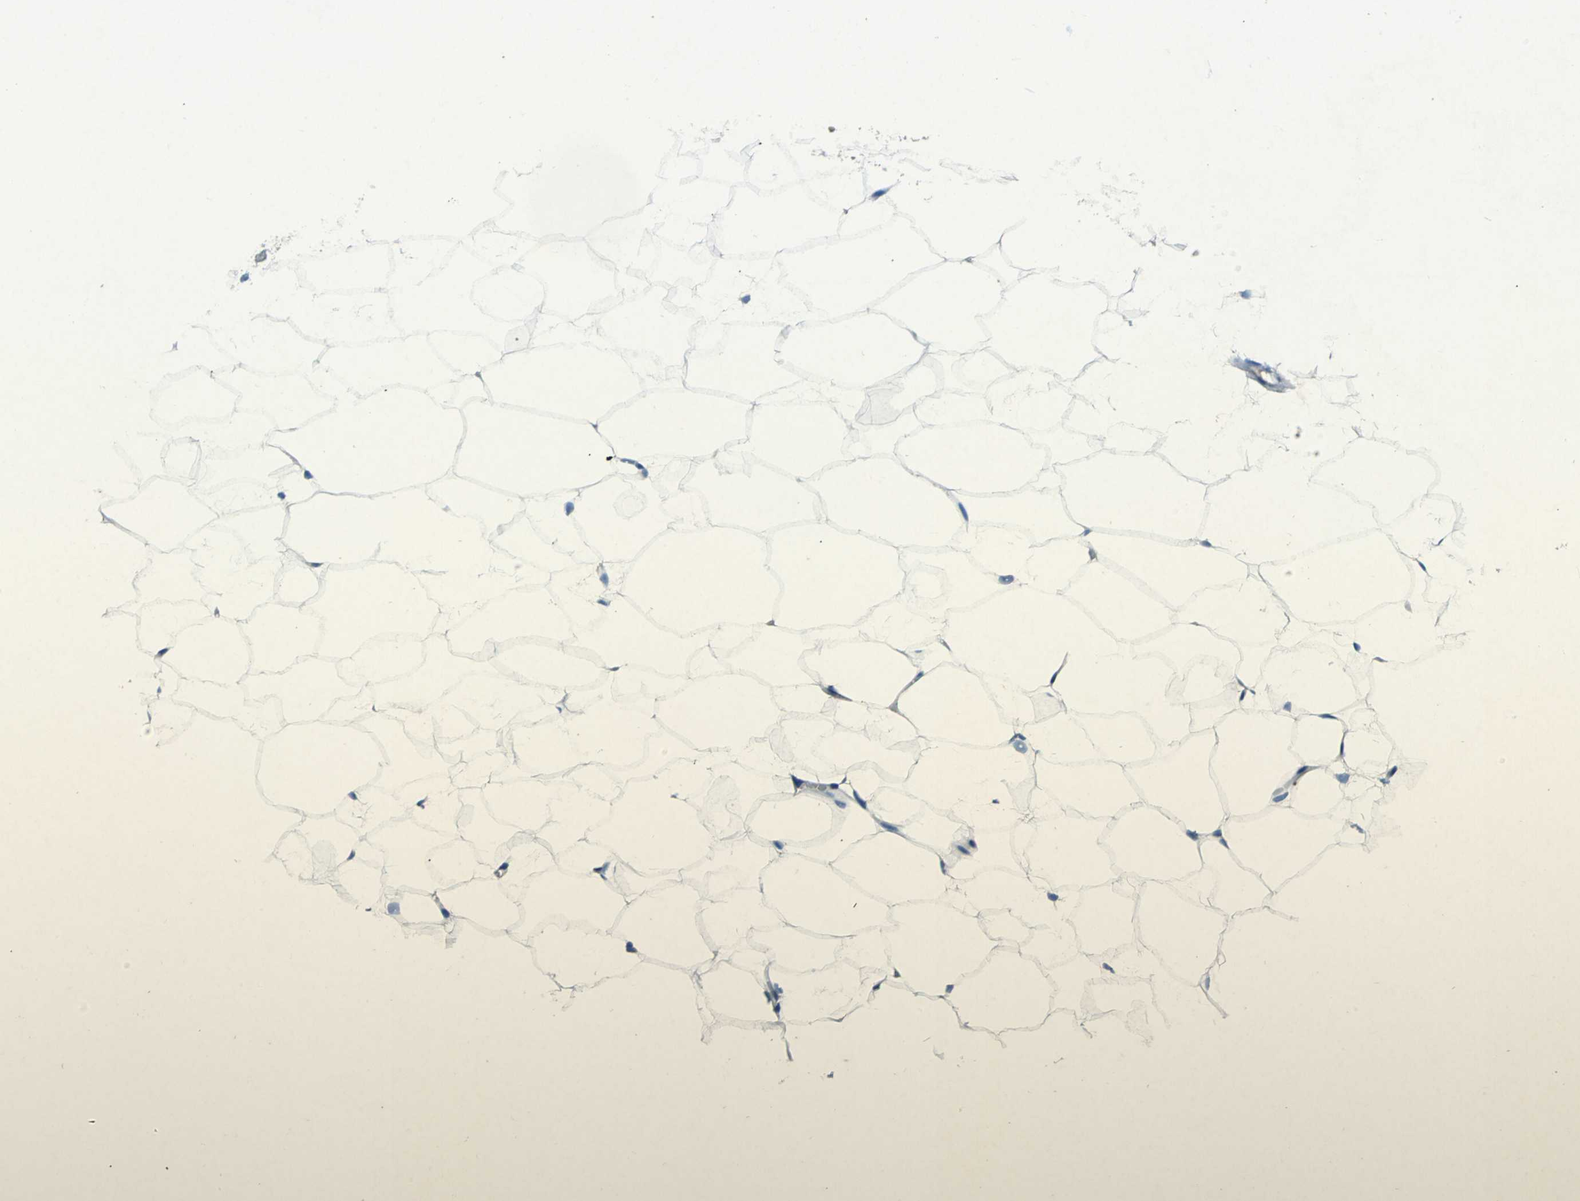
{"staining": {"intensity": "negative", "quantity": "none", "location": "none"}, "tissue": "adipose tissue", "cell_type": "Adipocytes", "image_type": "normal", "snomed": [{"axis": "morphology", "description": "Normal tissue, NOS"}, {"axis": "topography", "description": "Breast"}], "caption": "This is an IHC image of normal human adipose tissue. There is no expression in adipocytes.", "gene": "RPS13", "patient": {"sex": "female", "age": 22}}